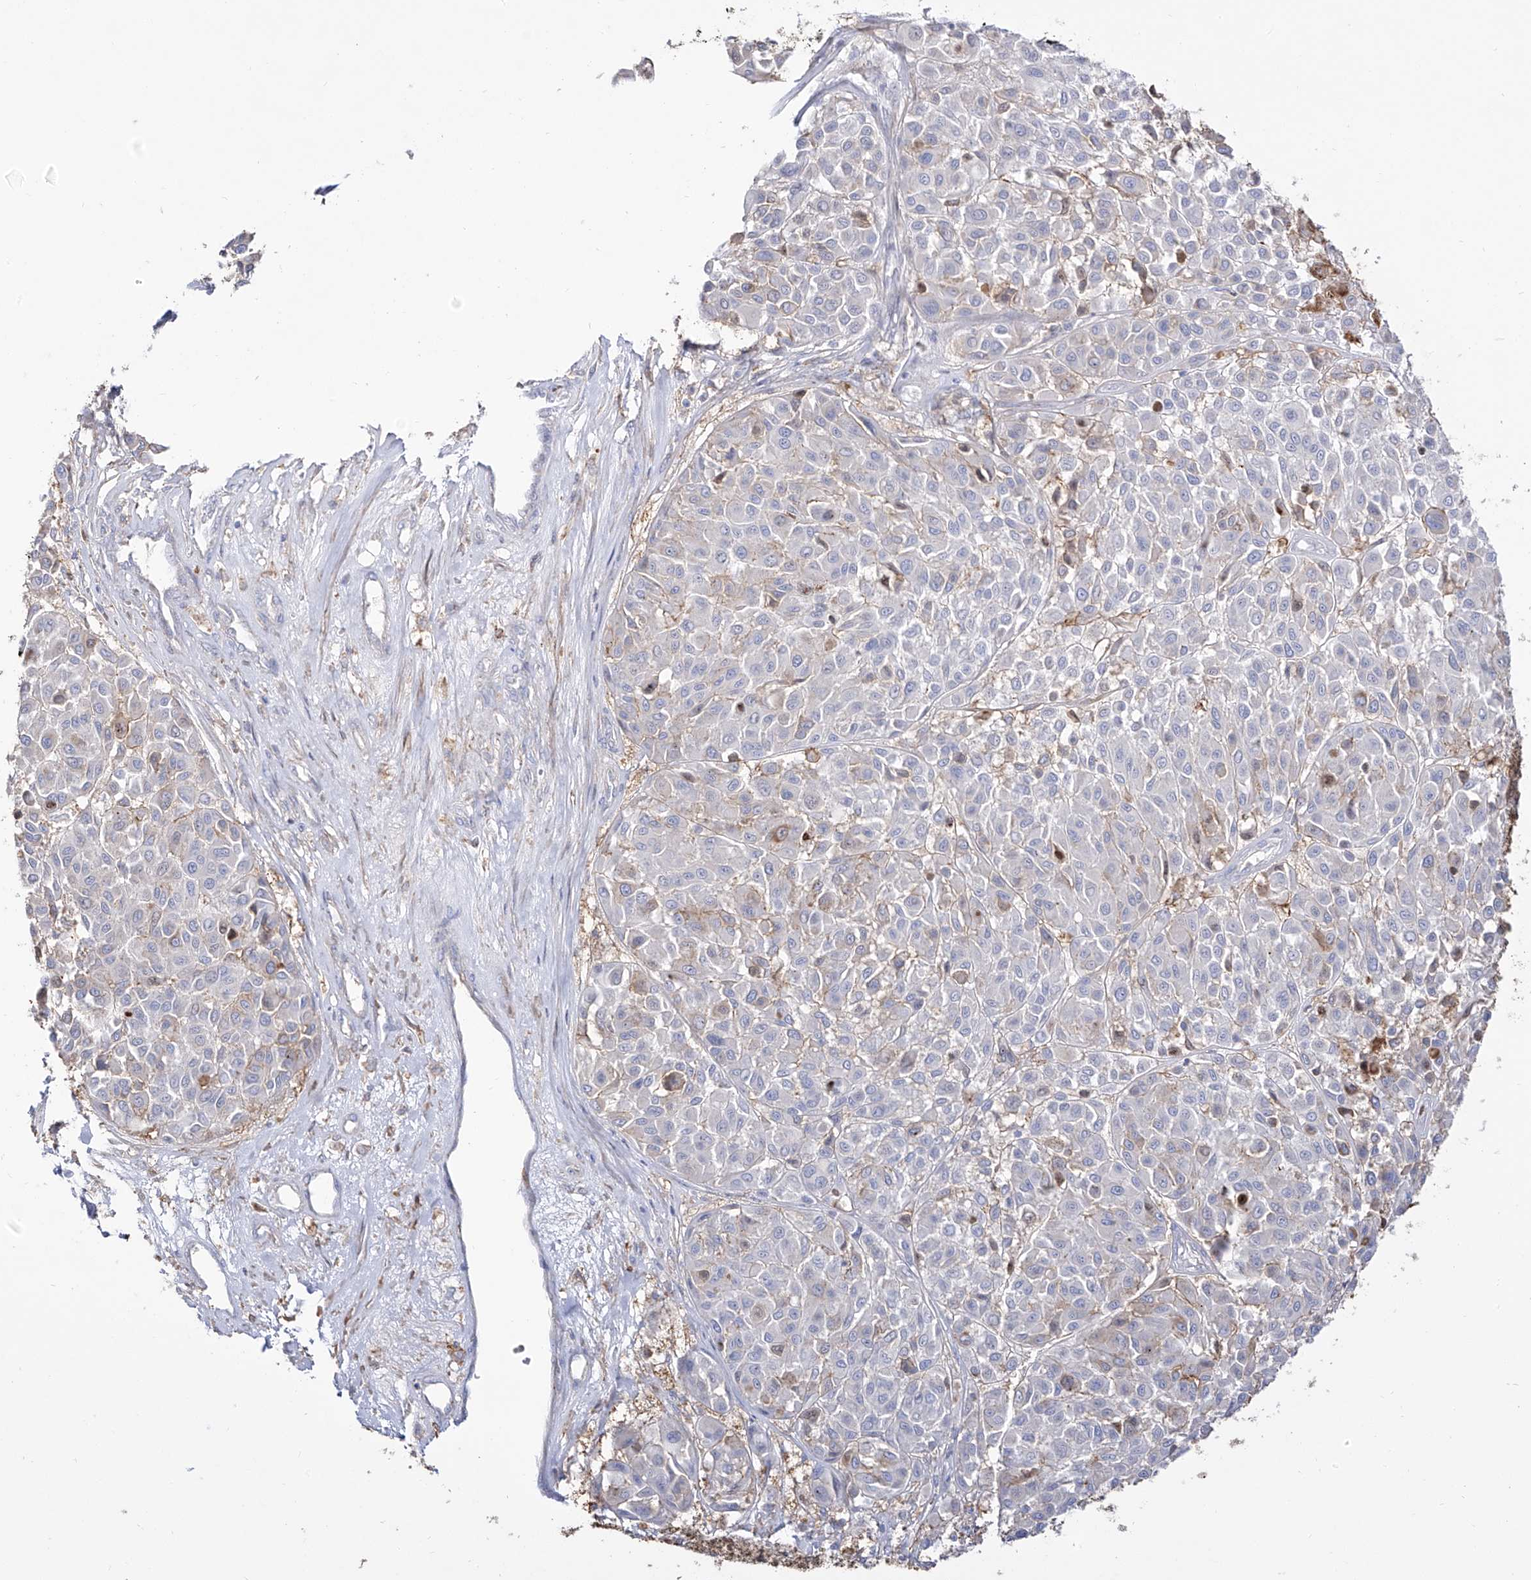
{"staining": {"intensity": "moderate", "quantity": "<25%", "location": "cytoplasmic/membranous"}, "tissue": "melanoma", "cell_type": "Tumor cells", "image_type": "cancer", "snomed": [{"axis": "morphology", "description": "Malignant melanoma, Metastatic site"}, {"axis": "topography", "description": "Soft tissue"}], "caption": "High-magnification brightfield microscopy of malignant melanoma (metastatic site) stained with DAB (3,3'-diaminobenzidine) (brown) and counterstained with hematoxylin (blue). tumor cells exhibit moderate cytoplasmic/membranous expression is appreciated in about<25% of cells.", "gene": "ZGRF1", "patient": {"sex": "male", "age": 41}}